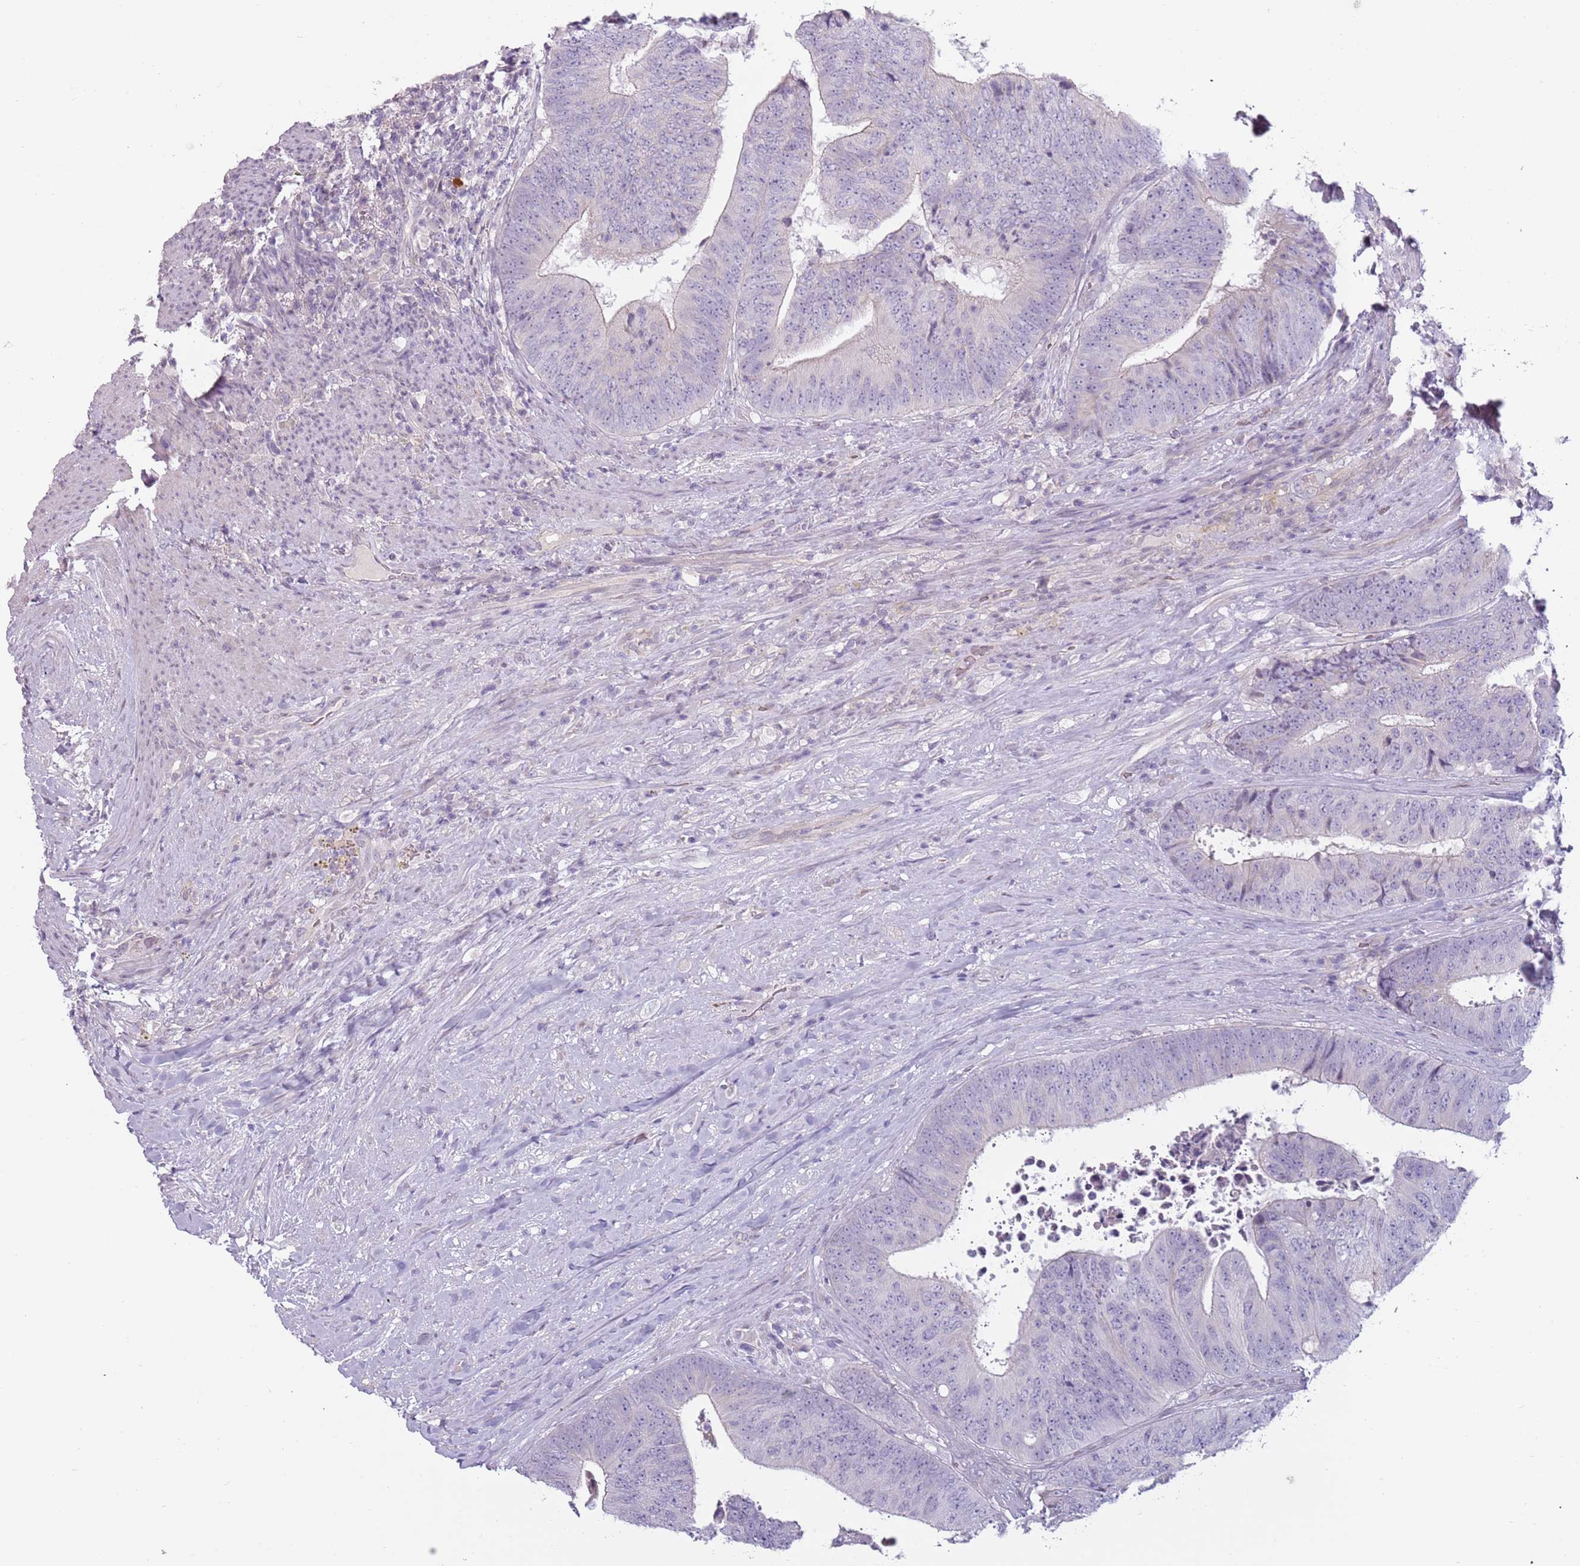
{"staining": {"intensity": "negative", "quantity": "none", "location": "none"}, "tissue": "colorectal cancer", "cell_type": "Tumor cells", "image_type": "cancer", "snomed": [{"axis": "morphology", "description": "Adenocarcinoma, NOS"}, {"axis": "topography", "description": "Rectum"}], "caption": "Colorectal adenocarcinoma was stained to show a protein in brown. There is no significant positivity in tumor cells. Brightfield microscopy of immunohistochemistry stained with DAB (3,3'-diaminobenzidine) (brown) and hematoxylin (blue), captured at high magnification.", "gene": "RFX2", "patient": {"sex": "male", "age": 72}}